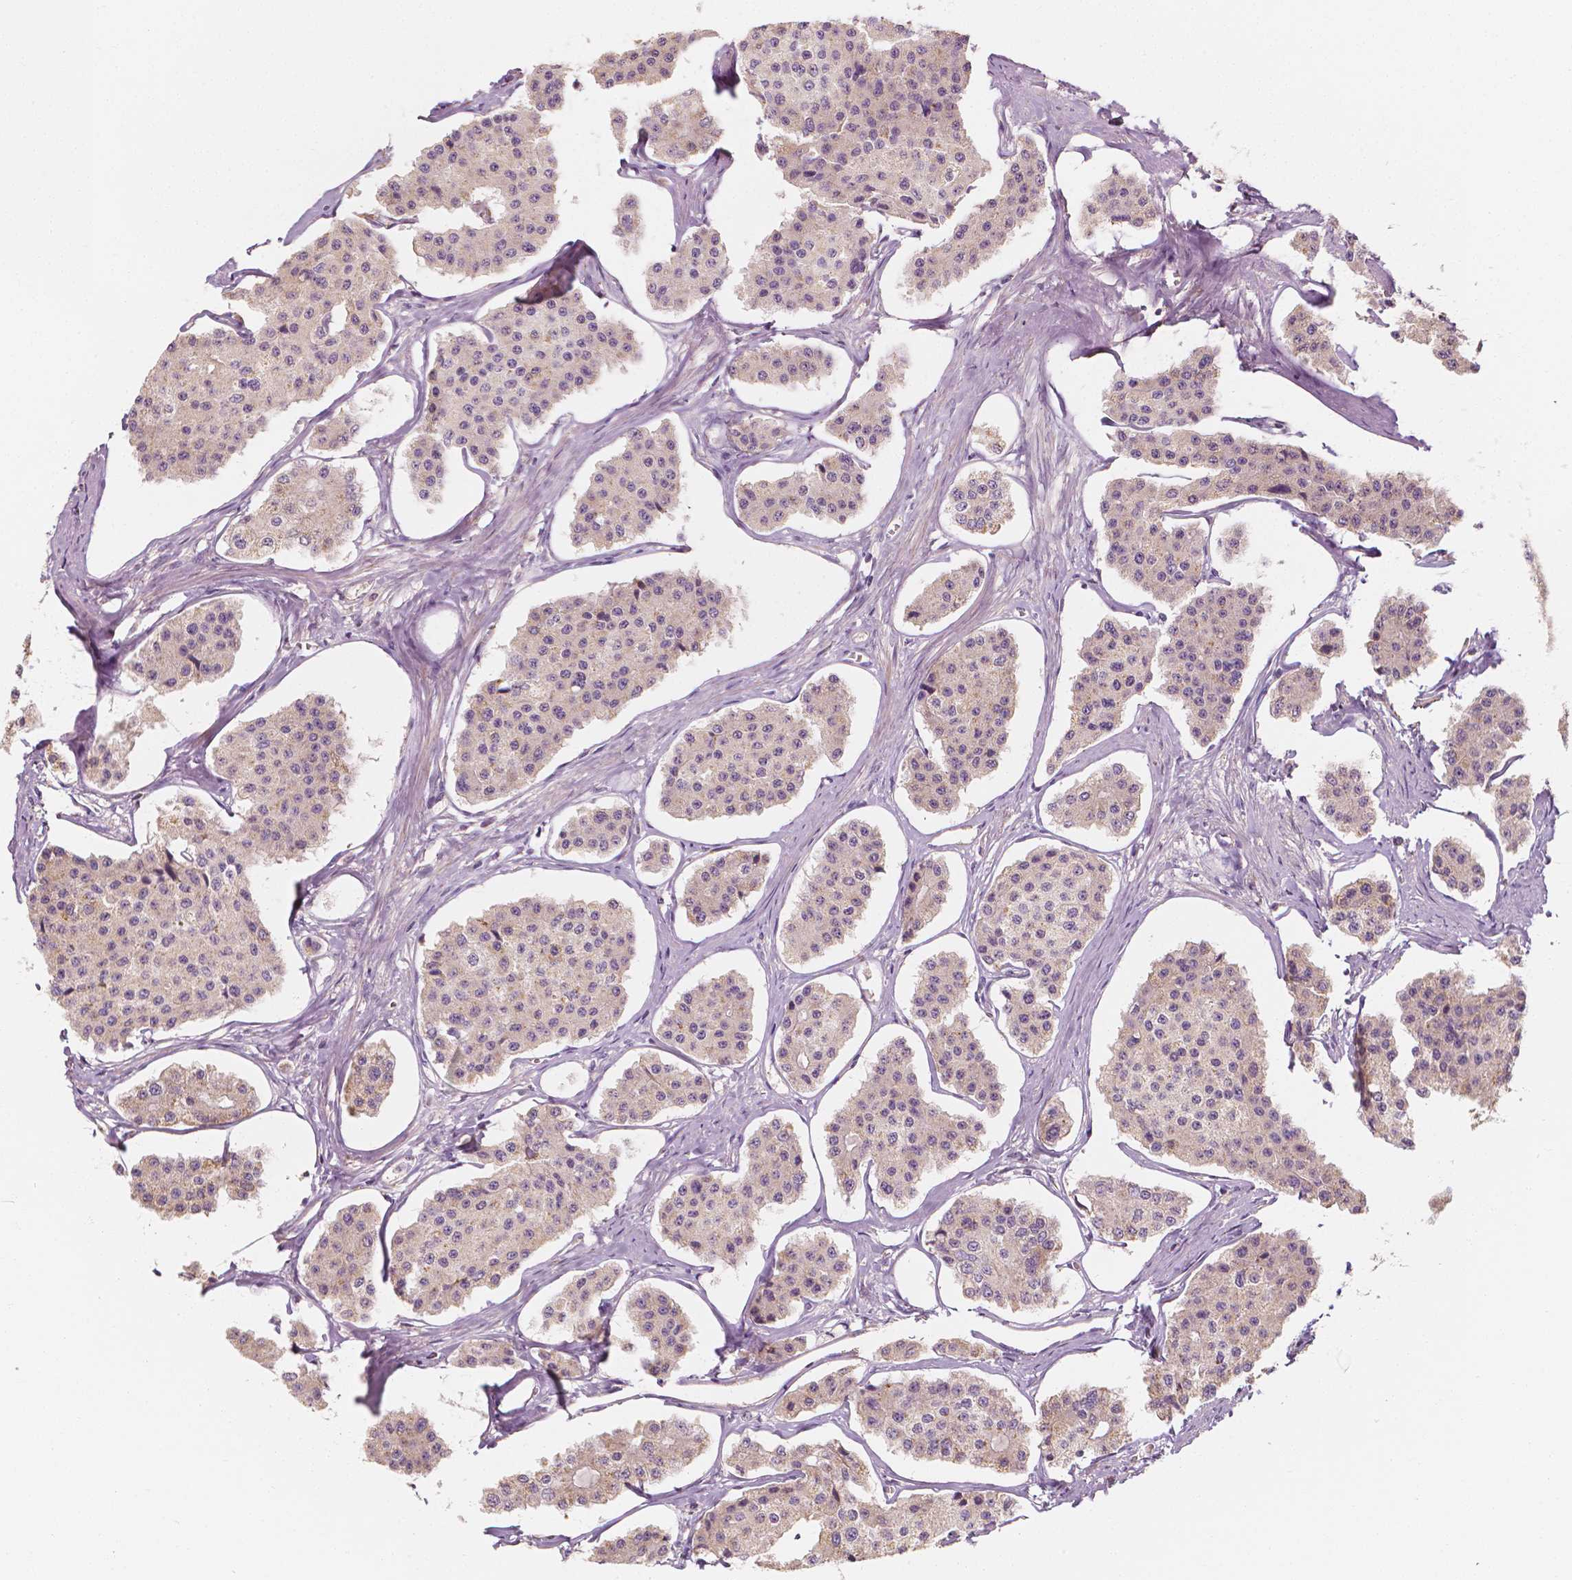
{"staining": {"intensity": "negative", "quantity": "none", "location": "none"}, "tissue": "carcinoid", "cell_type": "Tumor cells", "image_type": "cancer", "snomed": [{"axis": "morphology", "description": "Carcinoid, malignant, NOS"}, {"axis": "topography", "description": "Small intestine"}], "caption": "Immunohistochemical staining of carcinoid (malignant) shows no significant positivity in tumor cells.", "gene": "SHPK", "patient": {"sex": "female", "age": 65}}